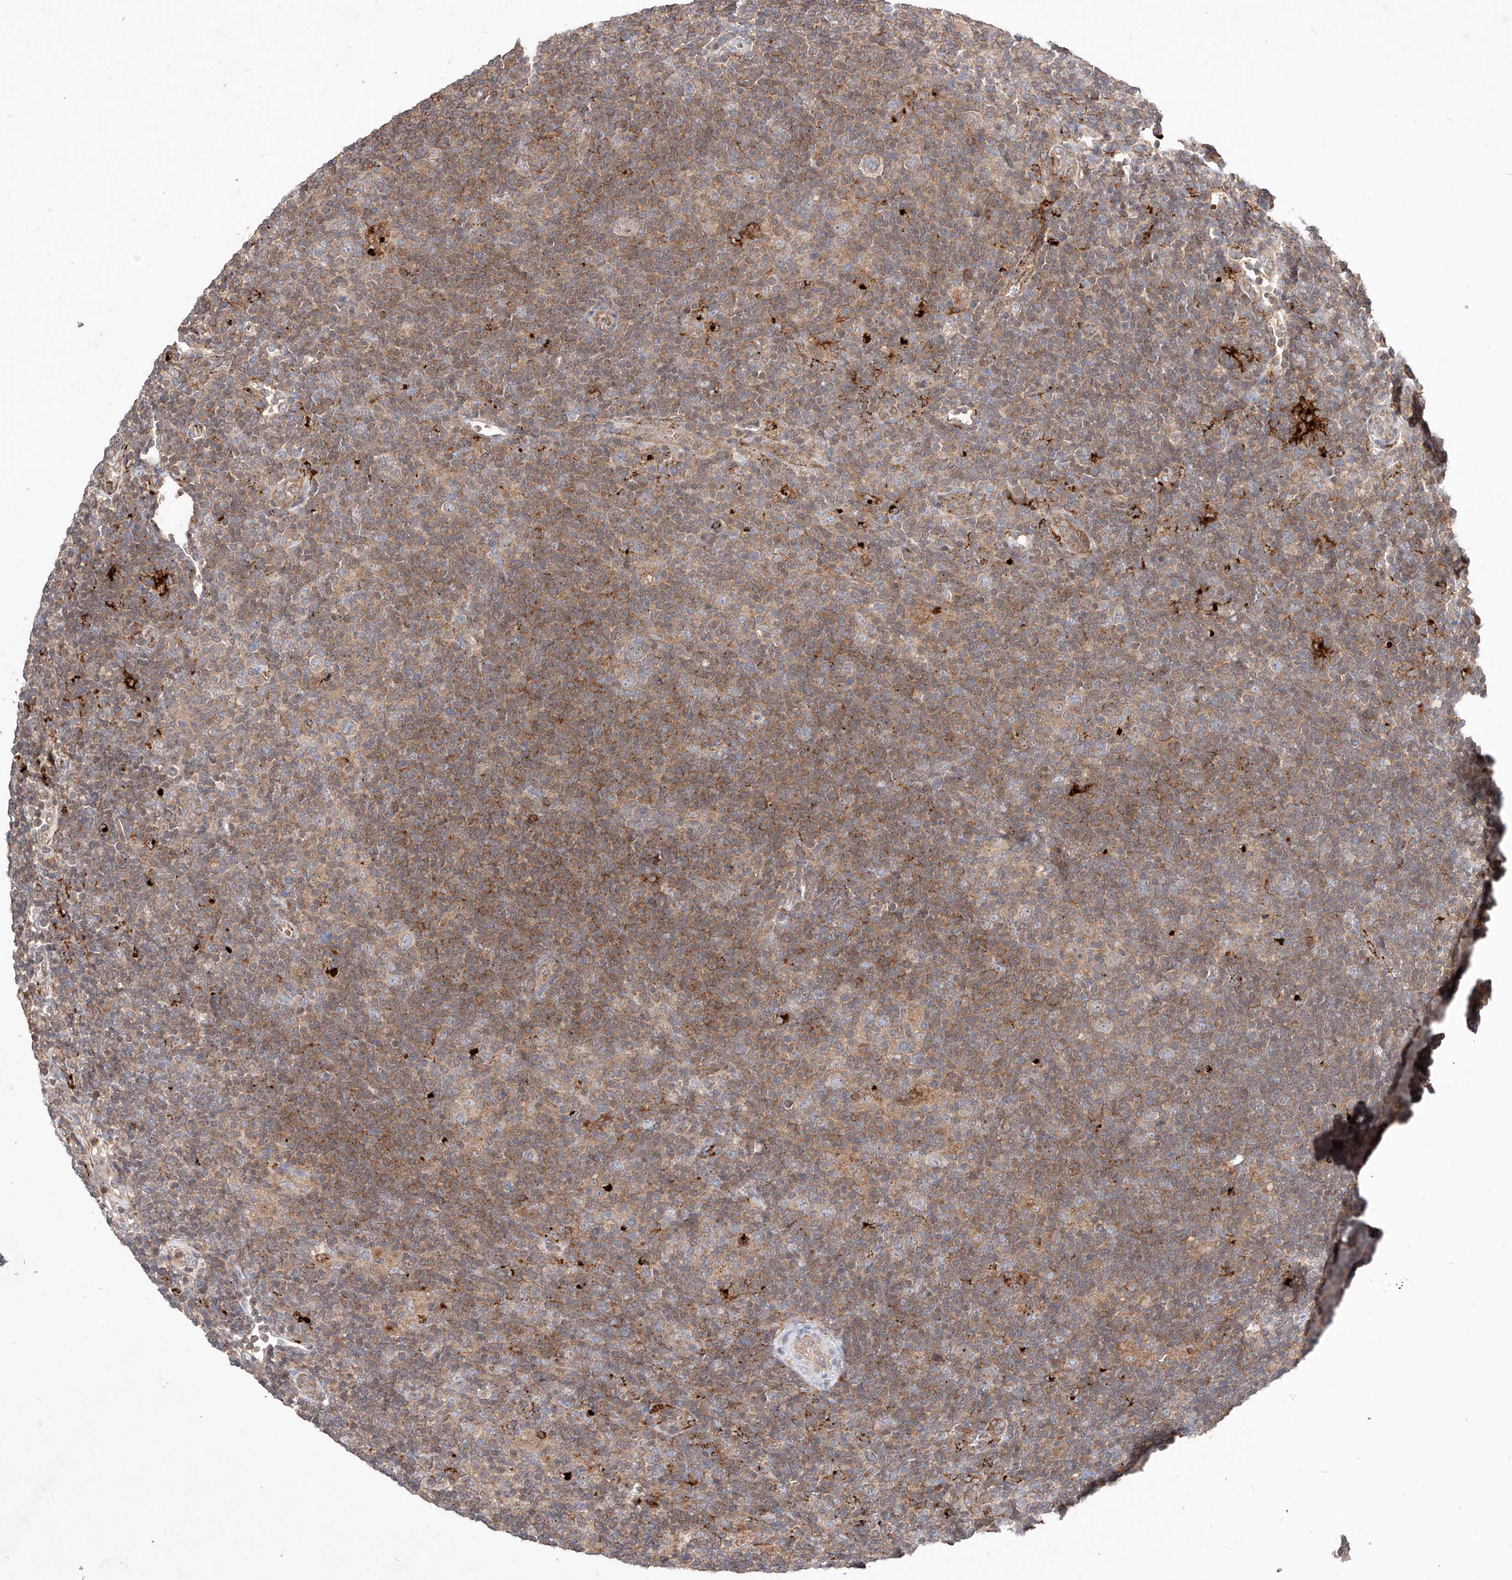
{"staining": {"intensity": "weak", "quantity": "25%-75%", "location": "cytoplasmic/membranous"}, "tissue": "lymphoma", "cell_type": "Tumor cells", "image_type": "cancer", "snomed": [{"axis": "morphology", "description": "Hodgkin's disease, NOS"}, {"axis": "topography", "description": "Lymph node"}], "caption": "Protein expression analysis of lymphoma demonstrates weak cytoplasmic/membranous expression in approximately 25%-75% of tumor cells.", "gene": "TSNAX", "patient": {"sex": "female", "age": 57}}